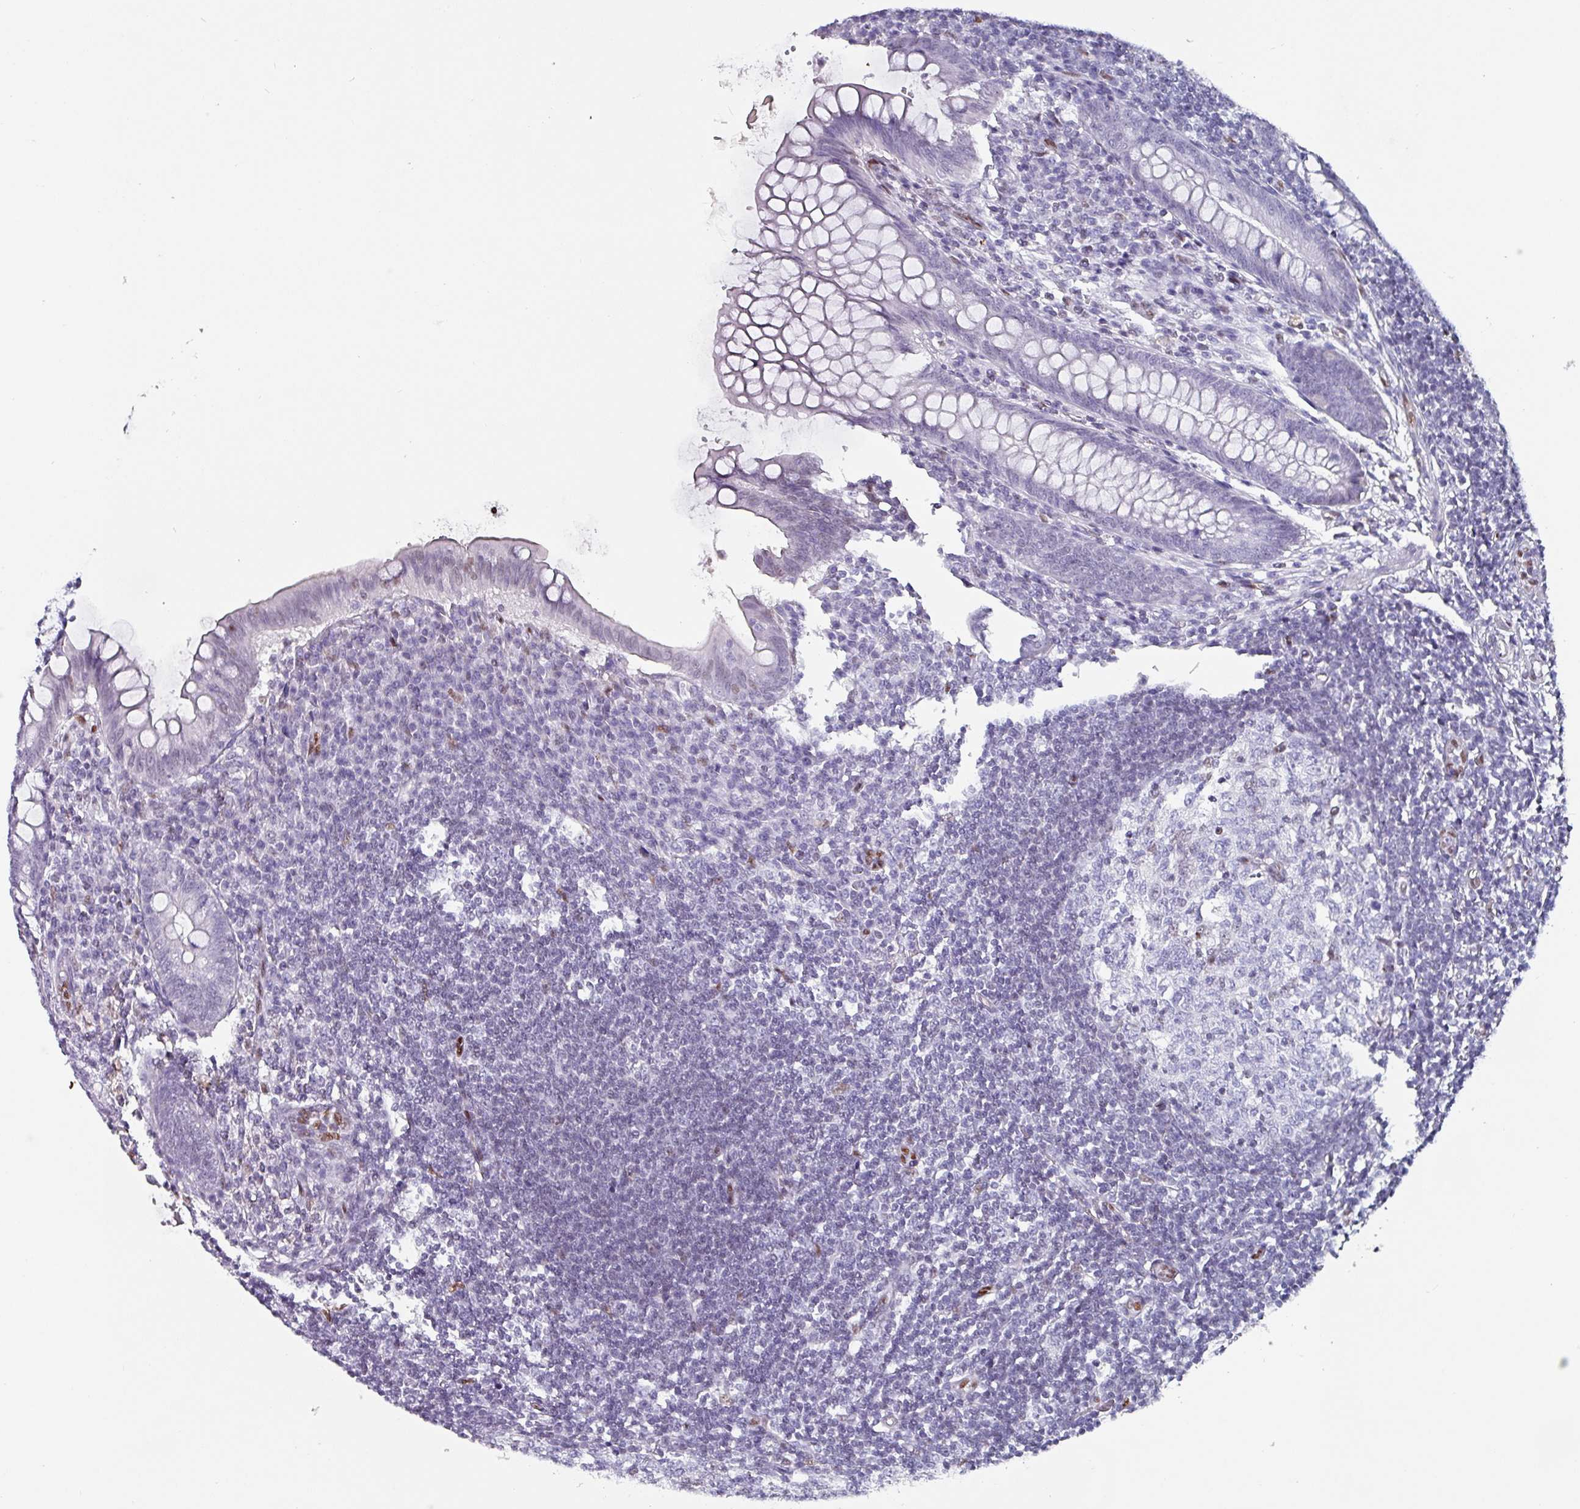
{"staining": {"intensity": "negative", "quantity": "none", "location": "none"}, "tissue": "appendix", "cell_type": "Glandular cells", "image_type": "normal", "snomed": [{"axis": "morphology", "description": "Normal tissue, NOS"}, {"axis": "topography", "description": "Appendix"}], "caption": "IHC image of benign appendix: appendix stained with DAB (3,3'-diaminobenzidine) exhibits no significant protein positivity in glandular cells.", "gene": "ZNF816", "patient": {"sex": "female", "age": 33}}